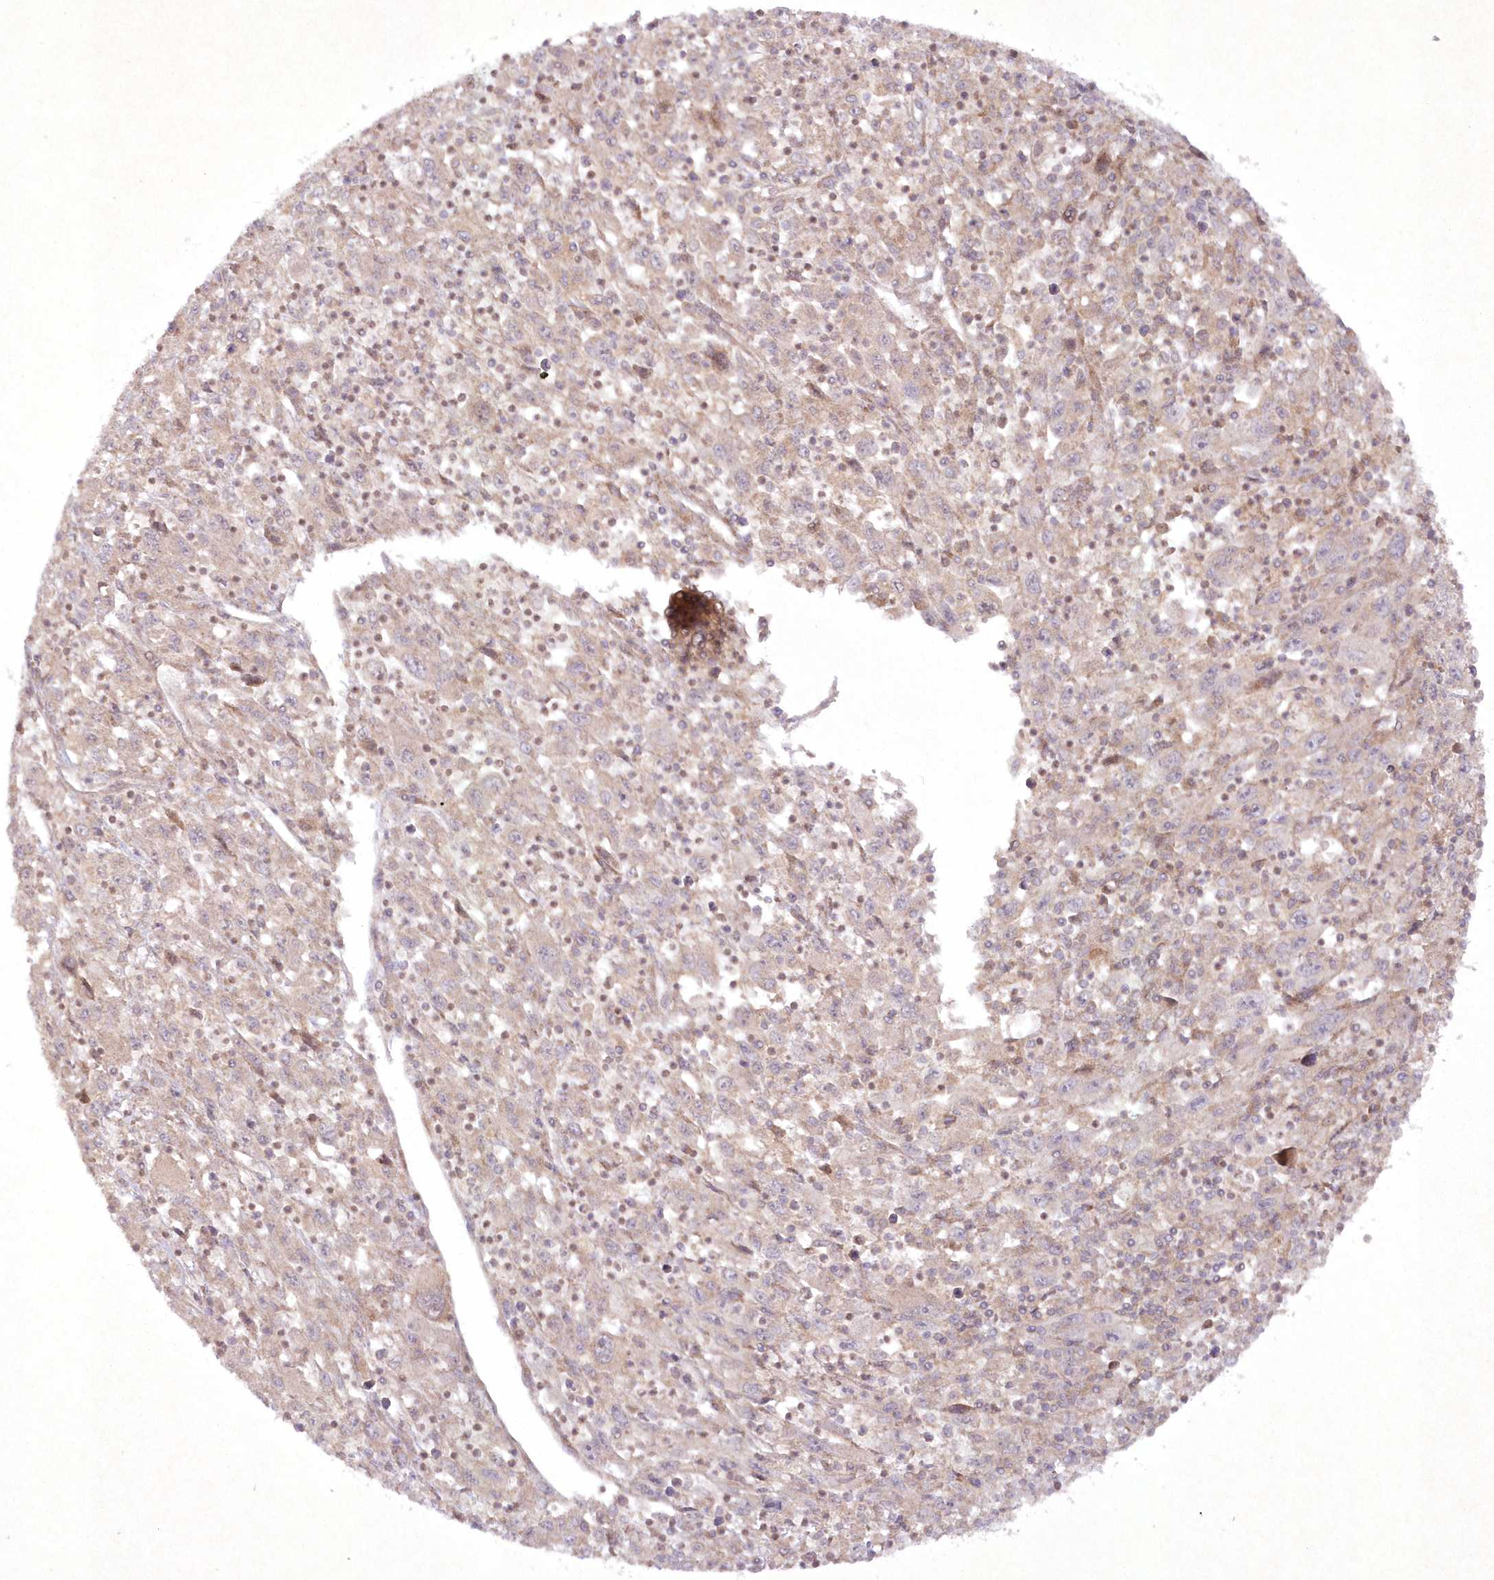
{"staining": {"intensity": "weak", "quantity": "<25%", "location": "cytoplasmic/membranous"}, "tissue": "melanoma", "cell_type": "Tumor cells", "image_type": "cancer", "snomed": [{"axis": "morphology", "description": "Malignant melanoma, Metastatic site"}, {"axis": "topography", "description": "Skin"}], "caption": "Immunohistochemistry (IHC) of human melanoma shows no positivity in tumor cells.", "gene": "APOM", "patient": {"sex": "female", "age": 56}}